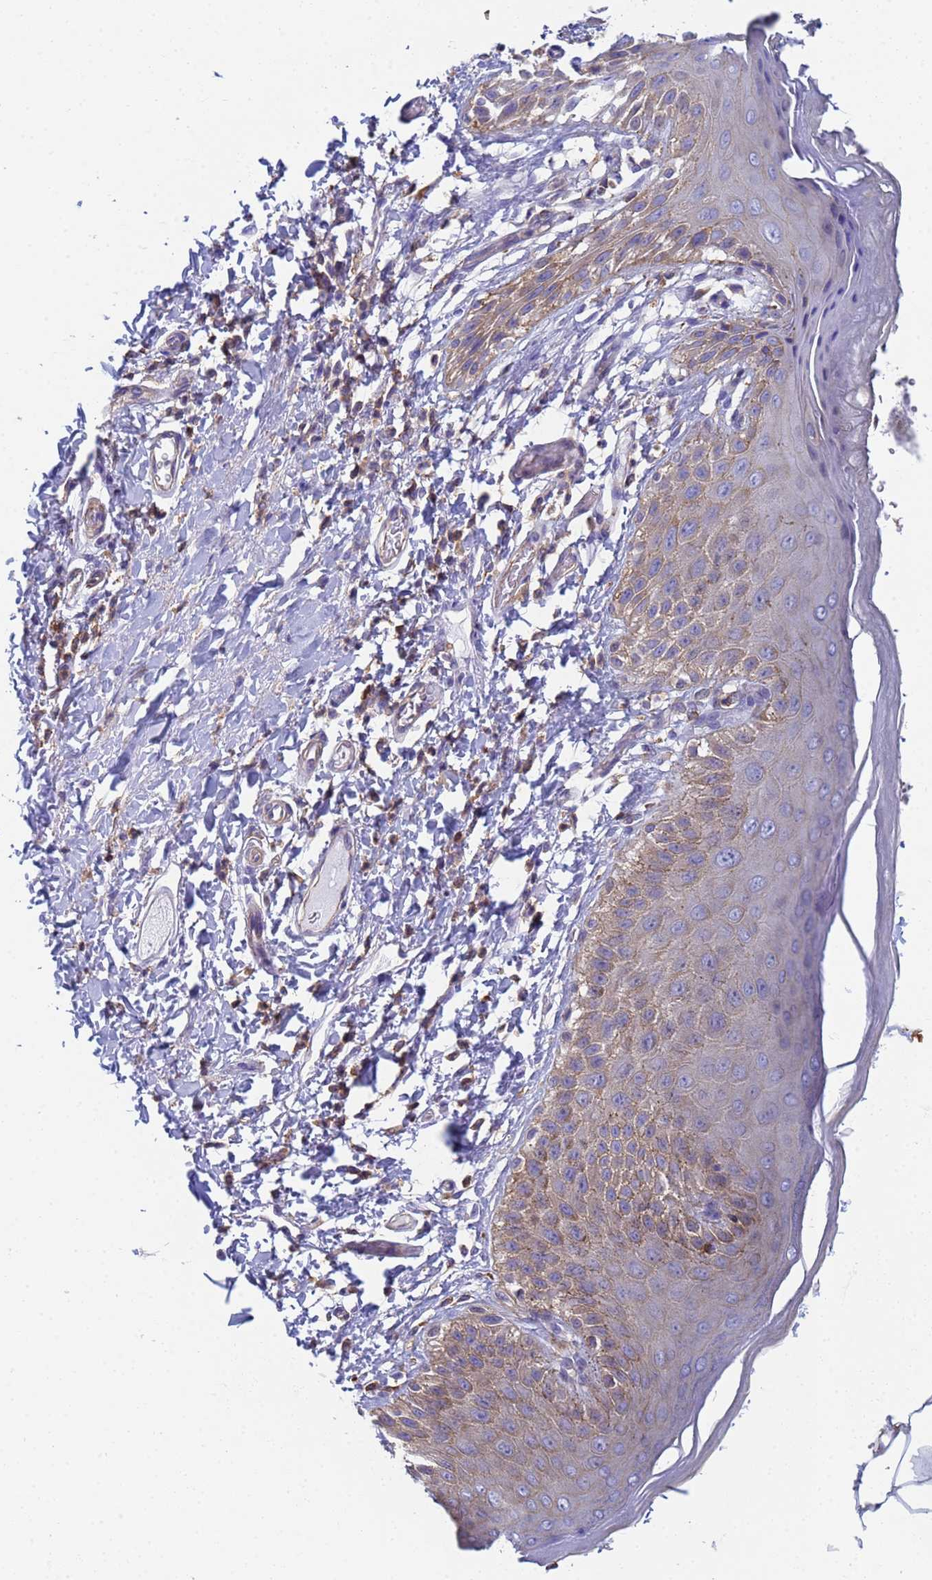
{"staining": {"intensity": "moderate", "quantity": "25%-75%", "location": "cytoplasmic/membranous"}, "tissue": "skin", "cell_type": "Epidermal cells", "image_type": "normal", "snomed": [{"axis": "morphology", "description": "Normal tissue, NOS"}, {"axis": "topography", "description": "Anal"}], "caption": "Protein expression analysis of normal human skin reveals moderate cytoplasmic/membranous staining in about 25%-75% of epidermal cells. (DAB IHC with brightfield microscopy, high magnification).", "gene": "ZNG1A", "patient": {"sex": "male", "age": 44}}